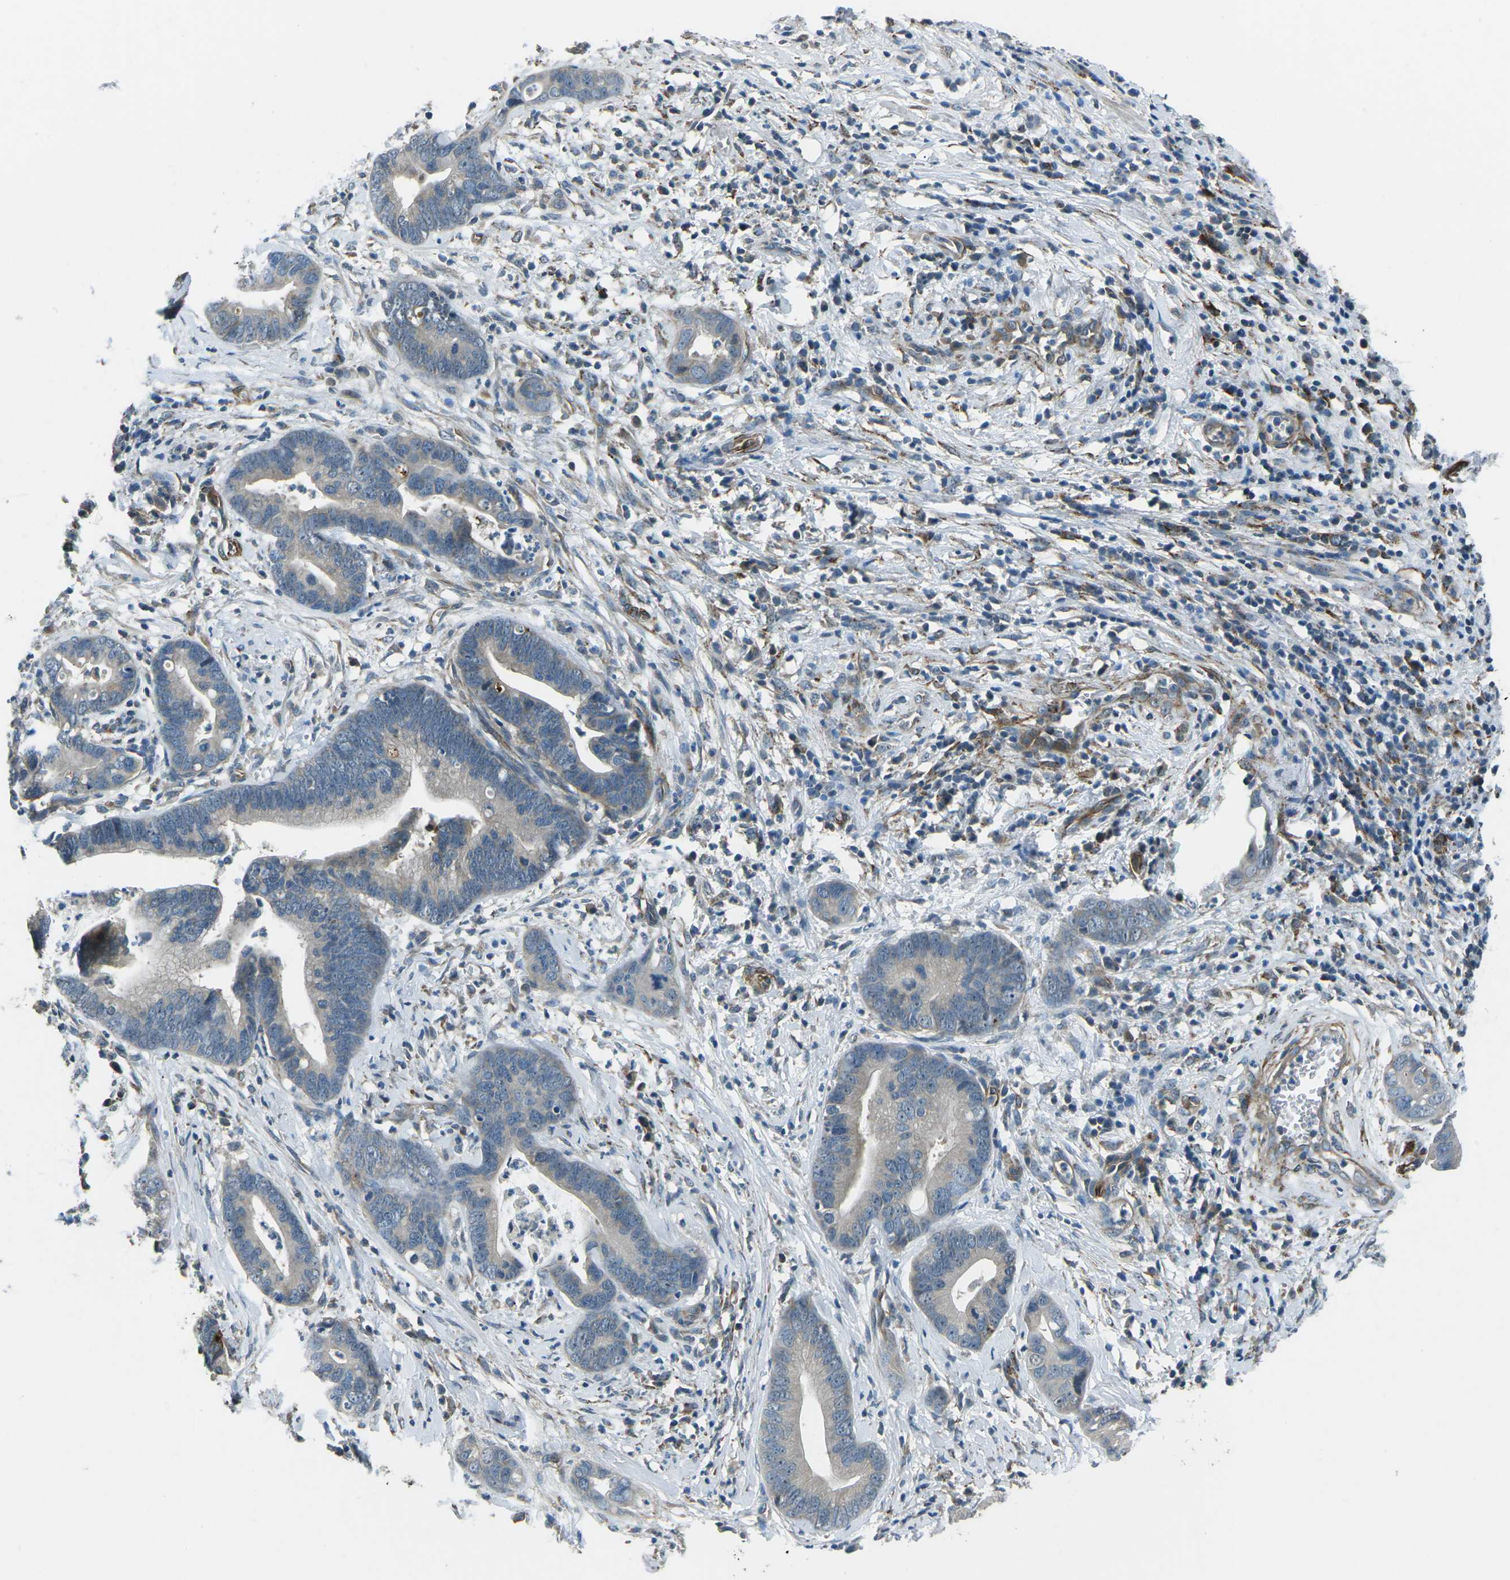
{"staining": {"intensity": "weak", "quantity": "<25%", "location": "cytoplasmic/membranous"}, "tissue": "cervical cancer", "cell_type": "Tumor cells", "image_type": "cancer", "snomed": [{"axis": "morphology", "description": "Adenocarcinoma, NOS"}, {"axis": "topography", "description": "Cervix"}], "caption": "Tumor cells show no significant protein positivity in cervical cancer (adenocarcinoma).", "gene": "AFAP1", "patient": {"sex": "female", "age": 44}}